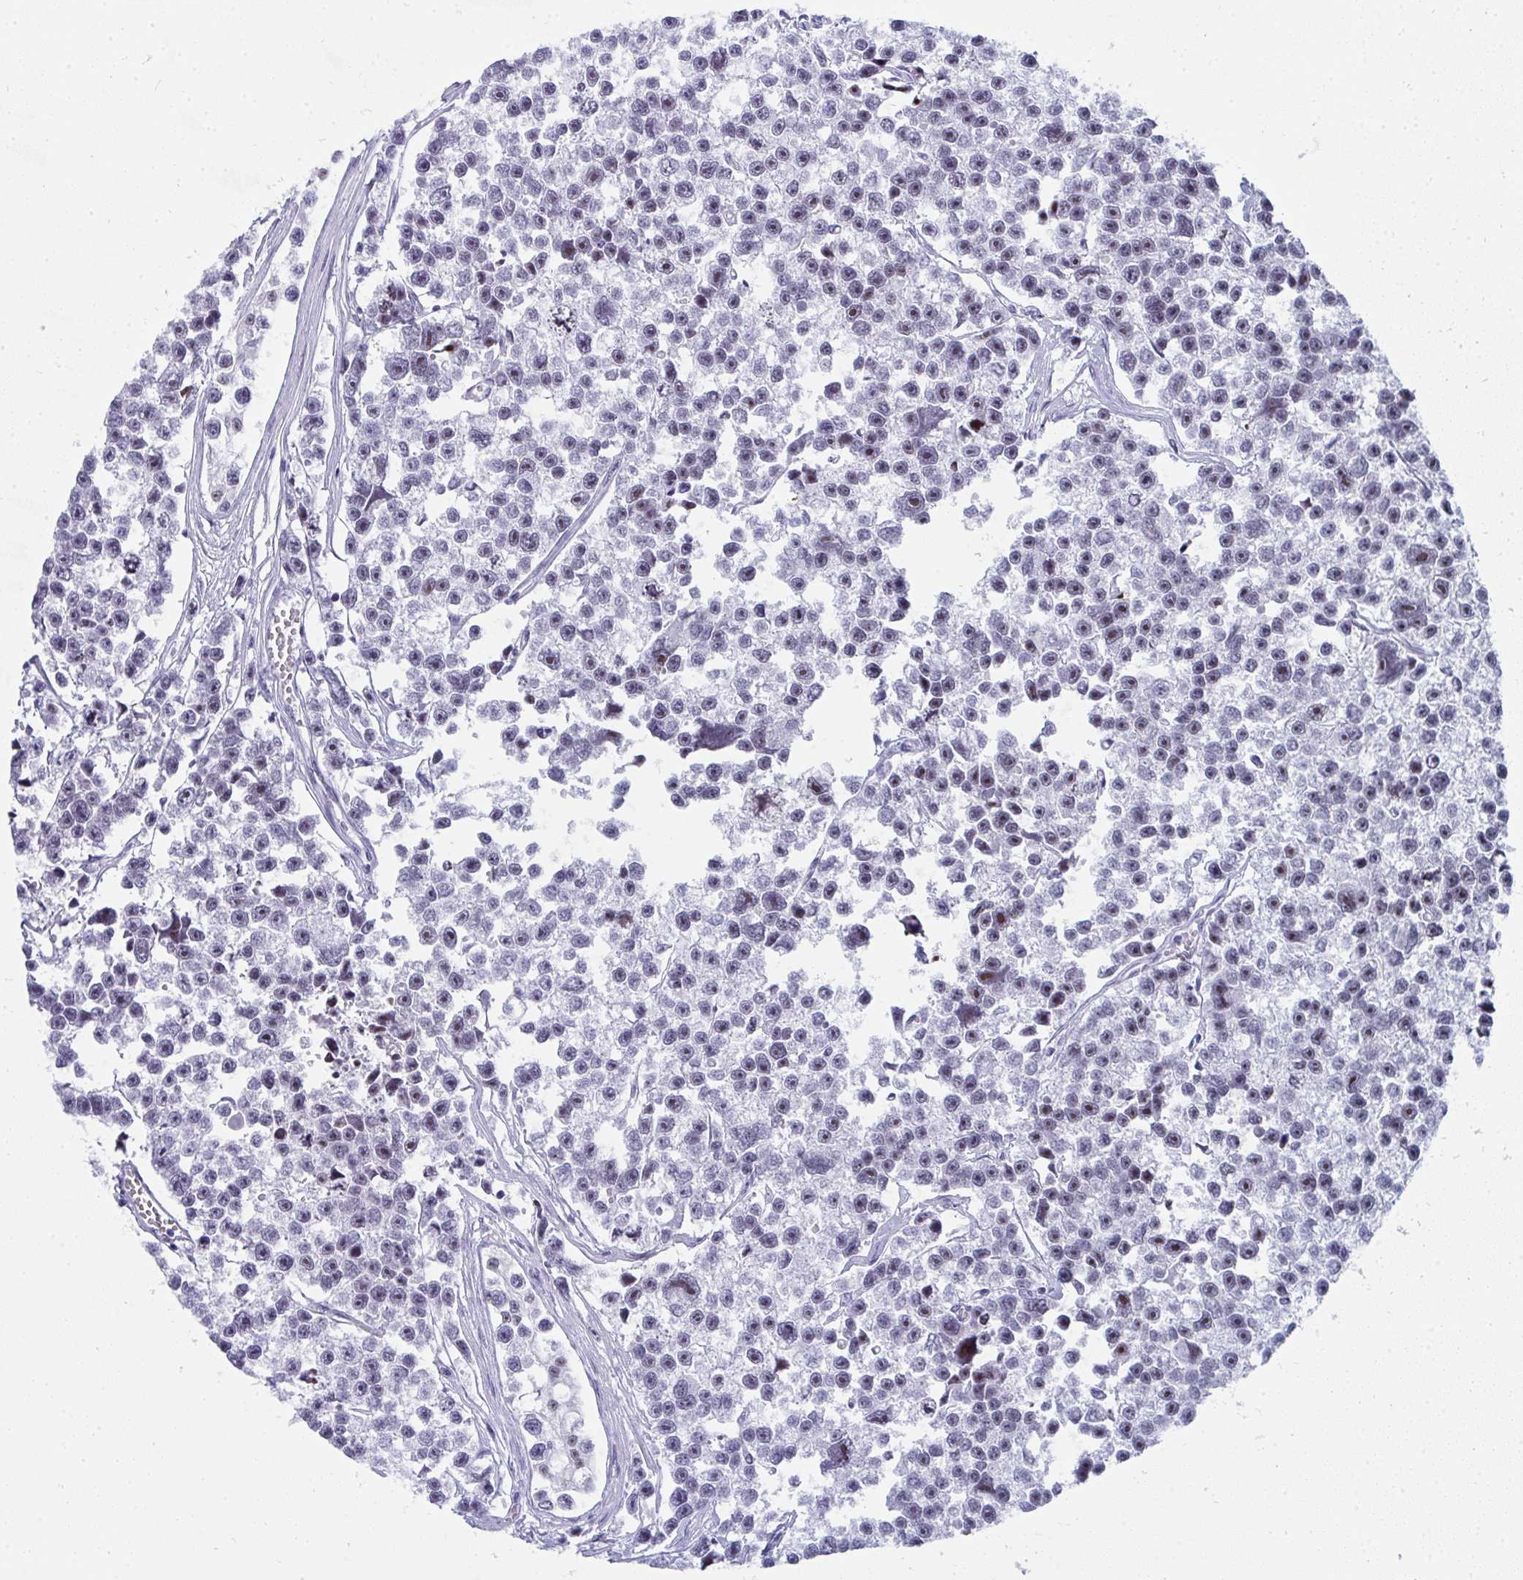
{"staining": {"intensity": "moderate", "quantity": "25%-75%", "location": "nuclear"}, "tissue": "testis cancer", "cell_type": "Tumor cells", "image_type": "cancer", "snomed": [{"axis": "morphology", "description": "Seminoma, NOS"}, {"axis": "topography", "description": "Testis"}], "caption": "Protein expression analysis of human seminoma (testis) reveals moderate nuclear expression in approximately 25%-75% of tumor cells.", "gene": "NOP10", "patient": {"sex": "male", "age": 26}}